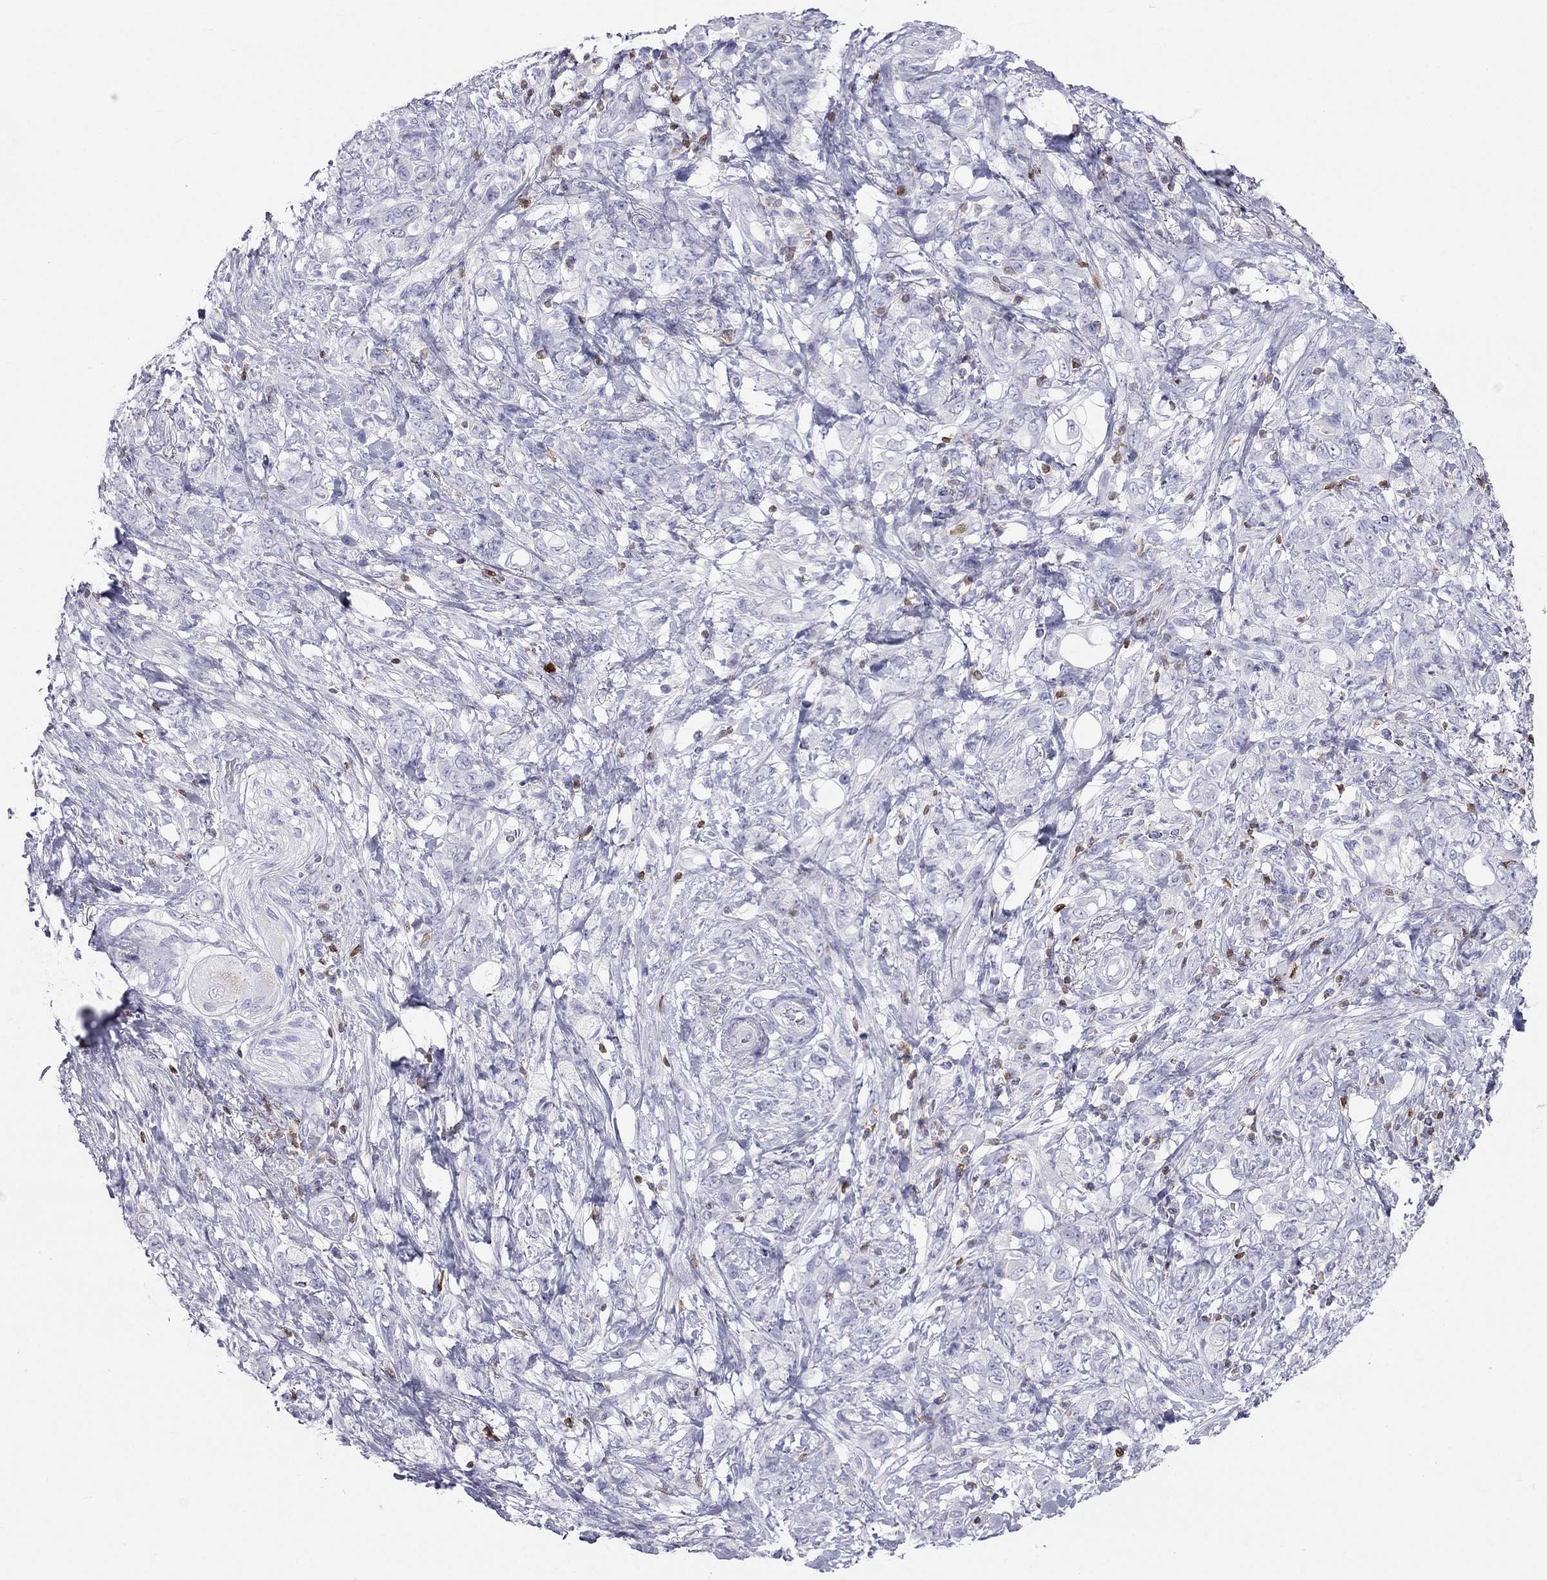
{"staining": {"intensity": "negative", "quantity": "none", "location": "none"}, "tissue": "stomach cancer", "cell_type": "Tumor cells", "image_type": "cancer", "snomed": [{"axis": "morphology", "description": "Adenocarcinoma, NOS"}, {"axis": "topography", "description": "Stomach"}], "caption": "Protein analysis of stomach cancer (adenocarcinoma) exhibits no significant expression in tumor cells. The staining is performed using DAB brown chromogen with nuclei counter-stained in using hematoxylin.", "gene": "SH2D2A", "patient": {"sex": "female", "age": 79}}